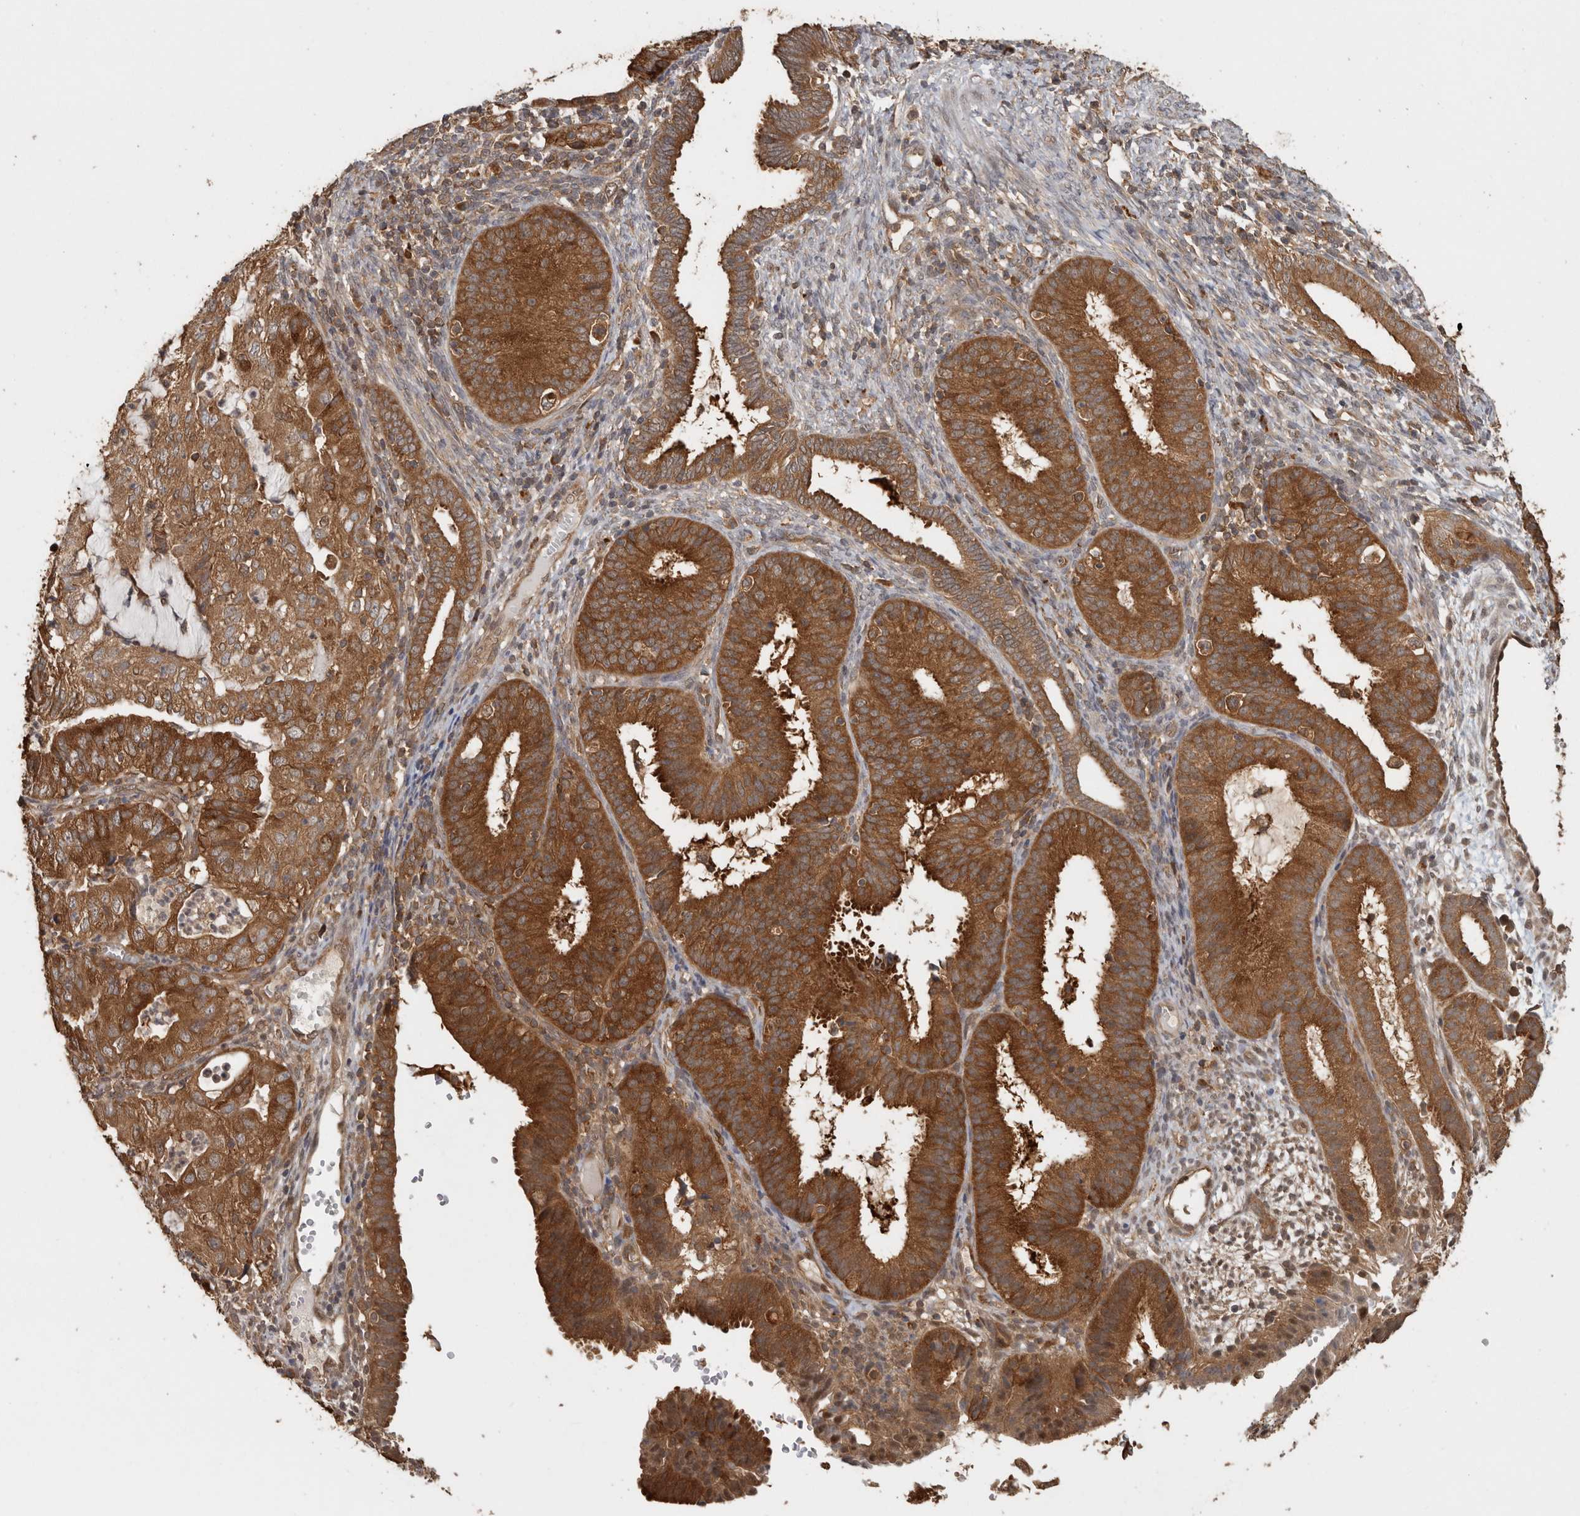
{"staining": {"intensity": "strong", "quantity": ">75%", "location": "cytoplasmic/membranous"}, "tissue": "endometrial cancer", "cell_type": "Tumor cells", "image_type": "cancer", "snomed": [{"axis": "morphology", "description": "Adenocarcinoma, NOS"}, {"axis": "topography", "description": "Endometrium"}], "caption": "Immunohistochemical staining of human endometrial cancer shows high levels of strong cytoplasmic/membranous protein staining in approximately >75% of tumor cells.", "gene": "CCT8", "patient": {"sex": "female", "age": 51}}